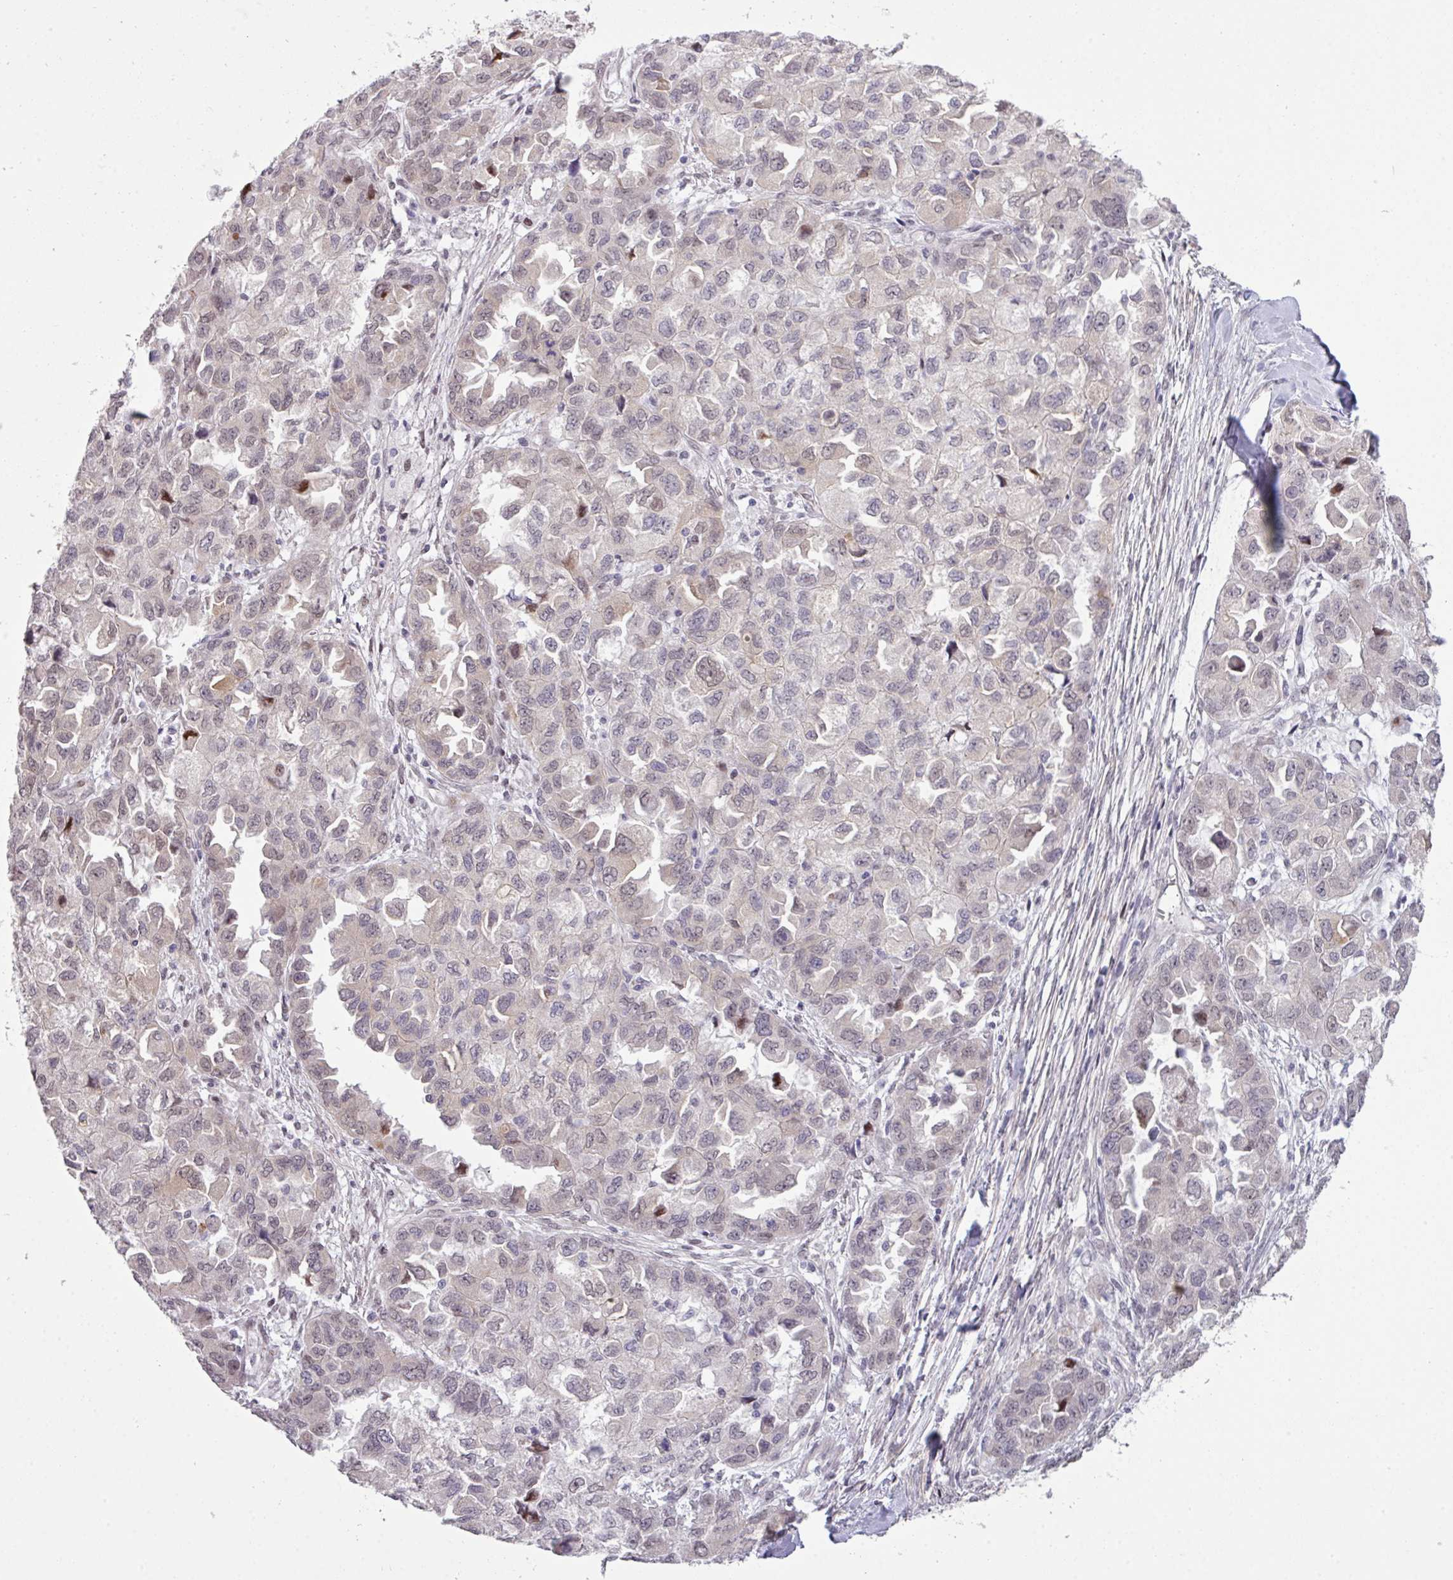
{"staining": {"intensity": "weak", "quantity": "25%-75%", "location": "nuclear"}, "tissue": "ovarian cancer", "cell_type": "Tumor cells", "image_type": "cancer", "snomed": [{"axis": "morphology", "description": "Cystadenocarcinoma, serous, NOS"}, {"axis": "topography", "description": "Ovary"}], "caption": "Ovarian cancer (serous cystadenocarcinoma) tissue shows weak nuclear staining in approximately 25%-75% of tumor cells, visualized by immunohistochemistry. (IHC, brightfield microscopy, high magnification).", "gene": "ANKRD13B", "patient": {"sex": "female", "age": 84}}